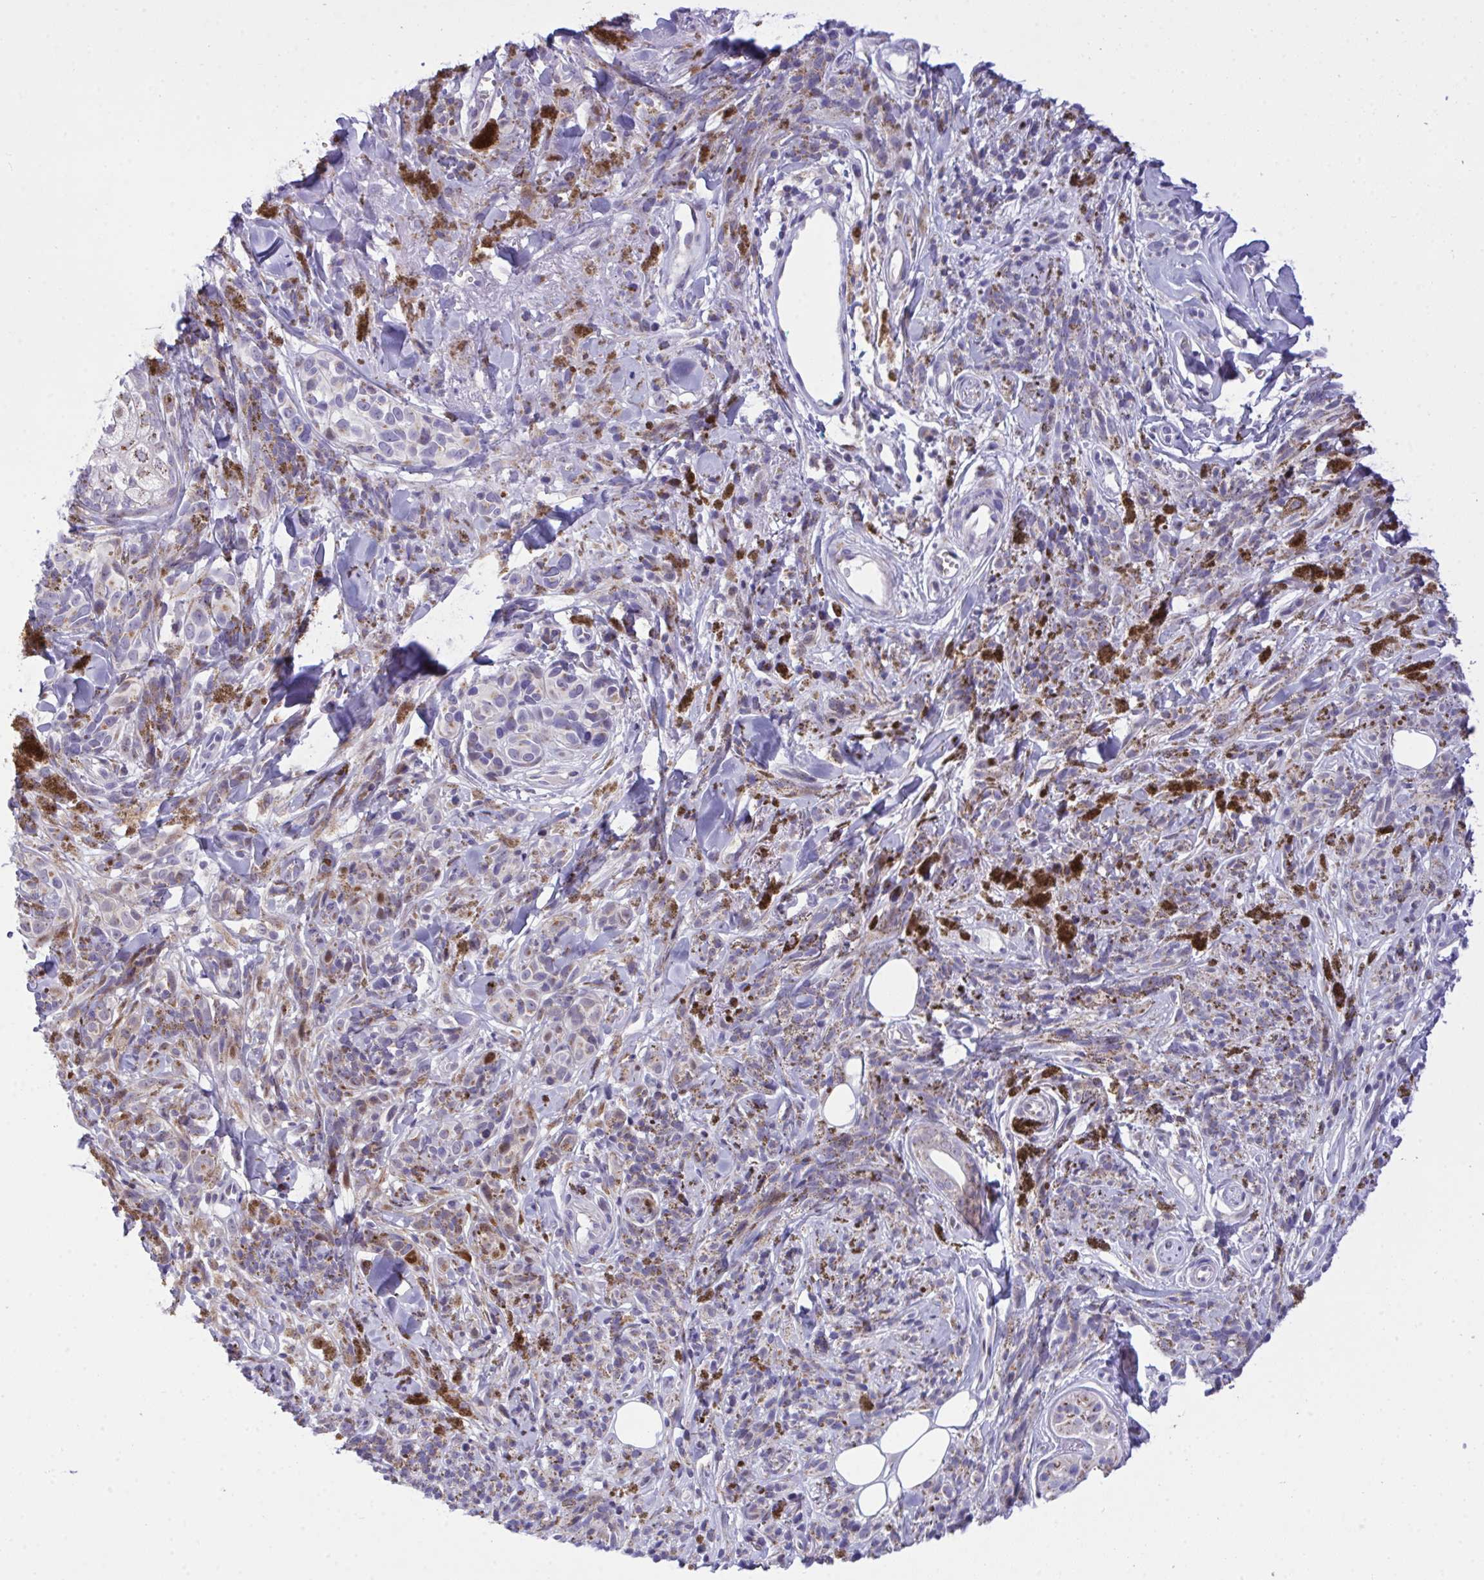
{"staining": {"intensity": "negative", "quantity": "none", "location": "none"}, "tissue": "melanoma", "cell_type": "Tumor cells", "image_type": "cancer", "snomed": [{"axis": "morphology", "description": "Malignant melanoma, NOS"}, {"axis": "topography", "description": "Skin"}], "caption": "Immunohistochemistry of melanoma reveals no staining in tumor cells.", "gene": "ZNF554", "patient": {"sex": "male", "age": 85}}